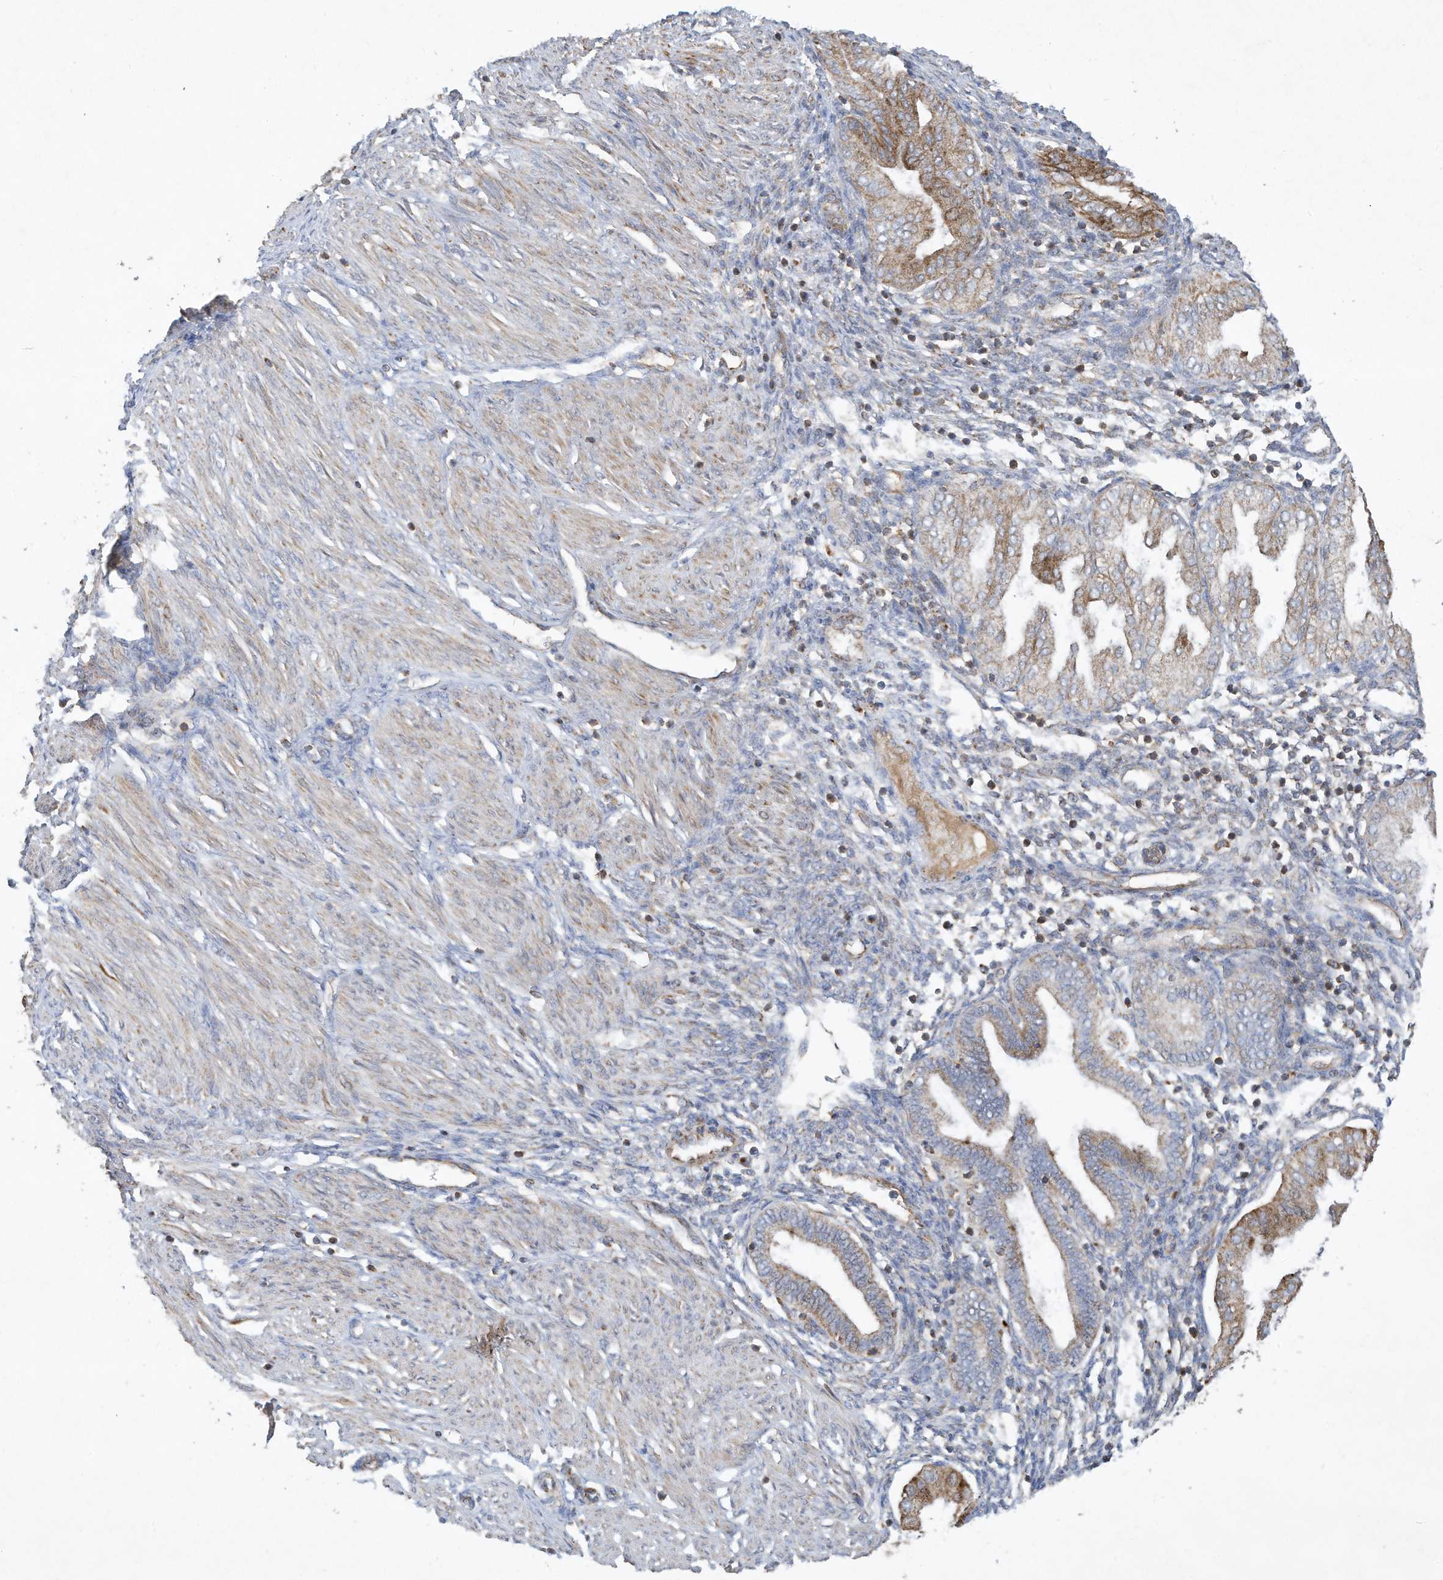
{"staining": {"intensity": "negative", "quantity": "none", "location": "none"}, "tissue": "endometrium", "cell_type": "Cells in endometrial stroma", "image_type": "normal", "snomed": [{"axis": "morphology", "description": "Normal tissue, NOS"}, {"axis": "topography", "description": "Endometrium"}], "caption": "This micrograph is of unremarkable endometrium stained with immunohistochemistry (IHC) to label a protein in brown with the nuclei are counter-stained blue. There is no expression in cells in endometrial stroma. (DAB immunohistochemistry (IHC) with hematoxylin counter stain).", "gene": "C2orf74", "patient": {"sex": "female", "age": 53}}